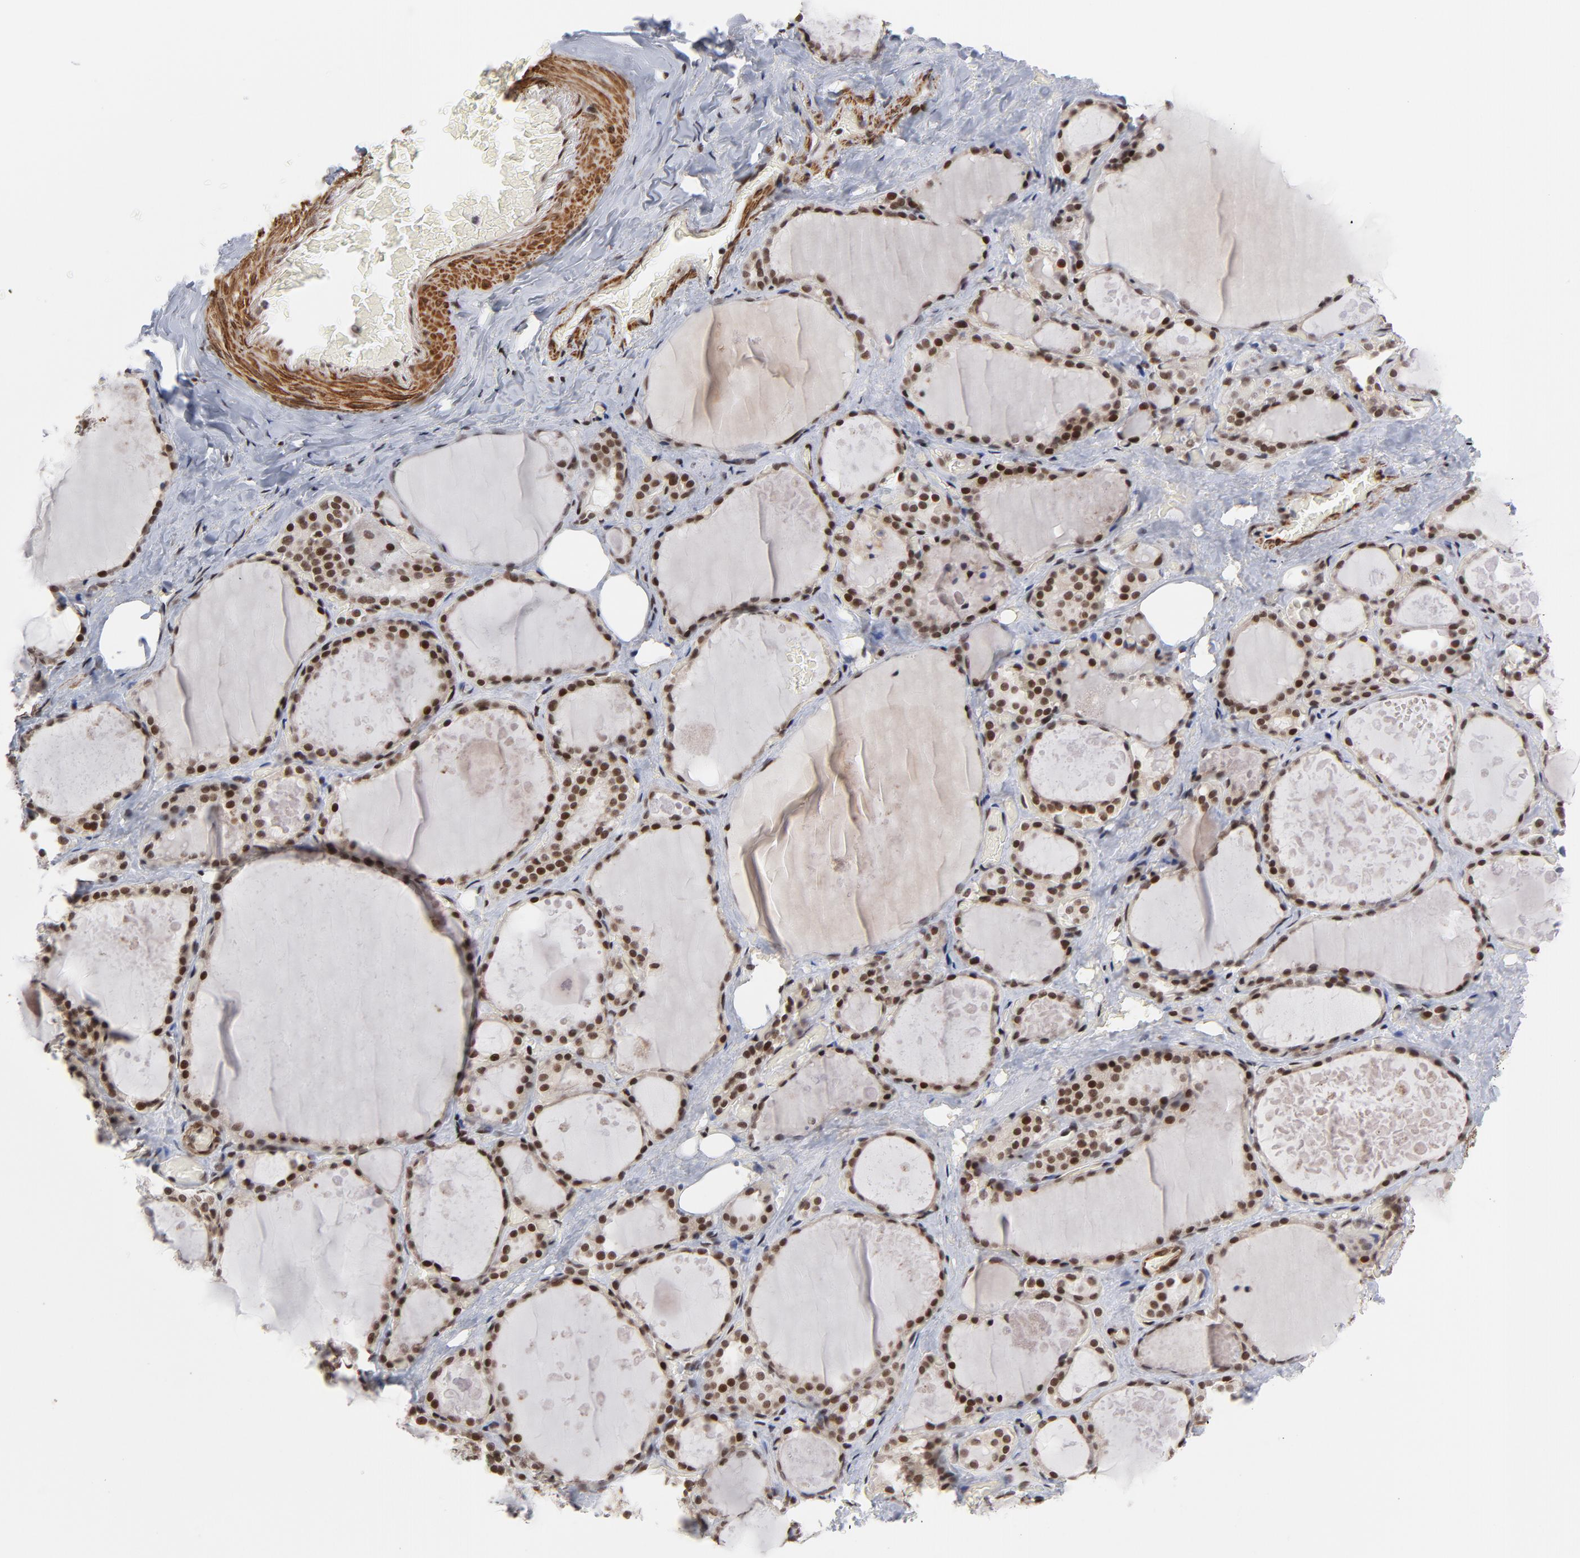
{"staining": {"intensity": "strong", "quantity": ">75%", "location": "nuclear"}, "tissue": "thyroid gland", "cell_type": "Glandular cells", "image_type": "normal", "snomed": [{"axis": "morphology", "description": "Normal tissue, NOS"}, {"axis": "topography", "description": "Thyroid gland"}], "caption": "Glandular cells demonstrate high levels of strong nuclear positivity in approximately >75% of cells in benign human thyroid gland.", "gene": "CTCF", "patient": {"sex": "male", "age": 61}}